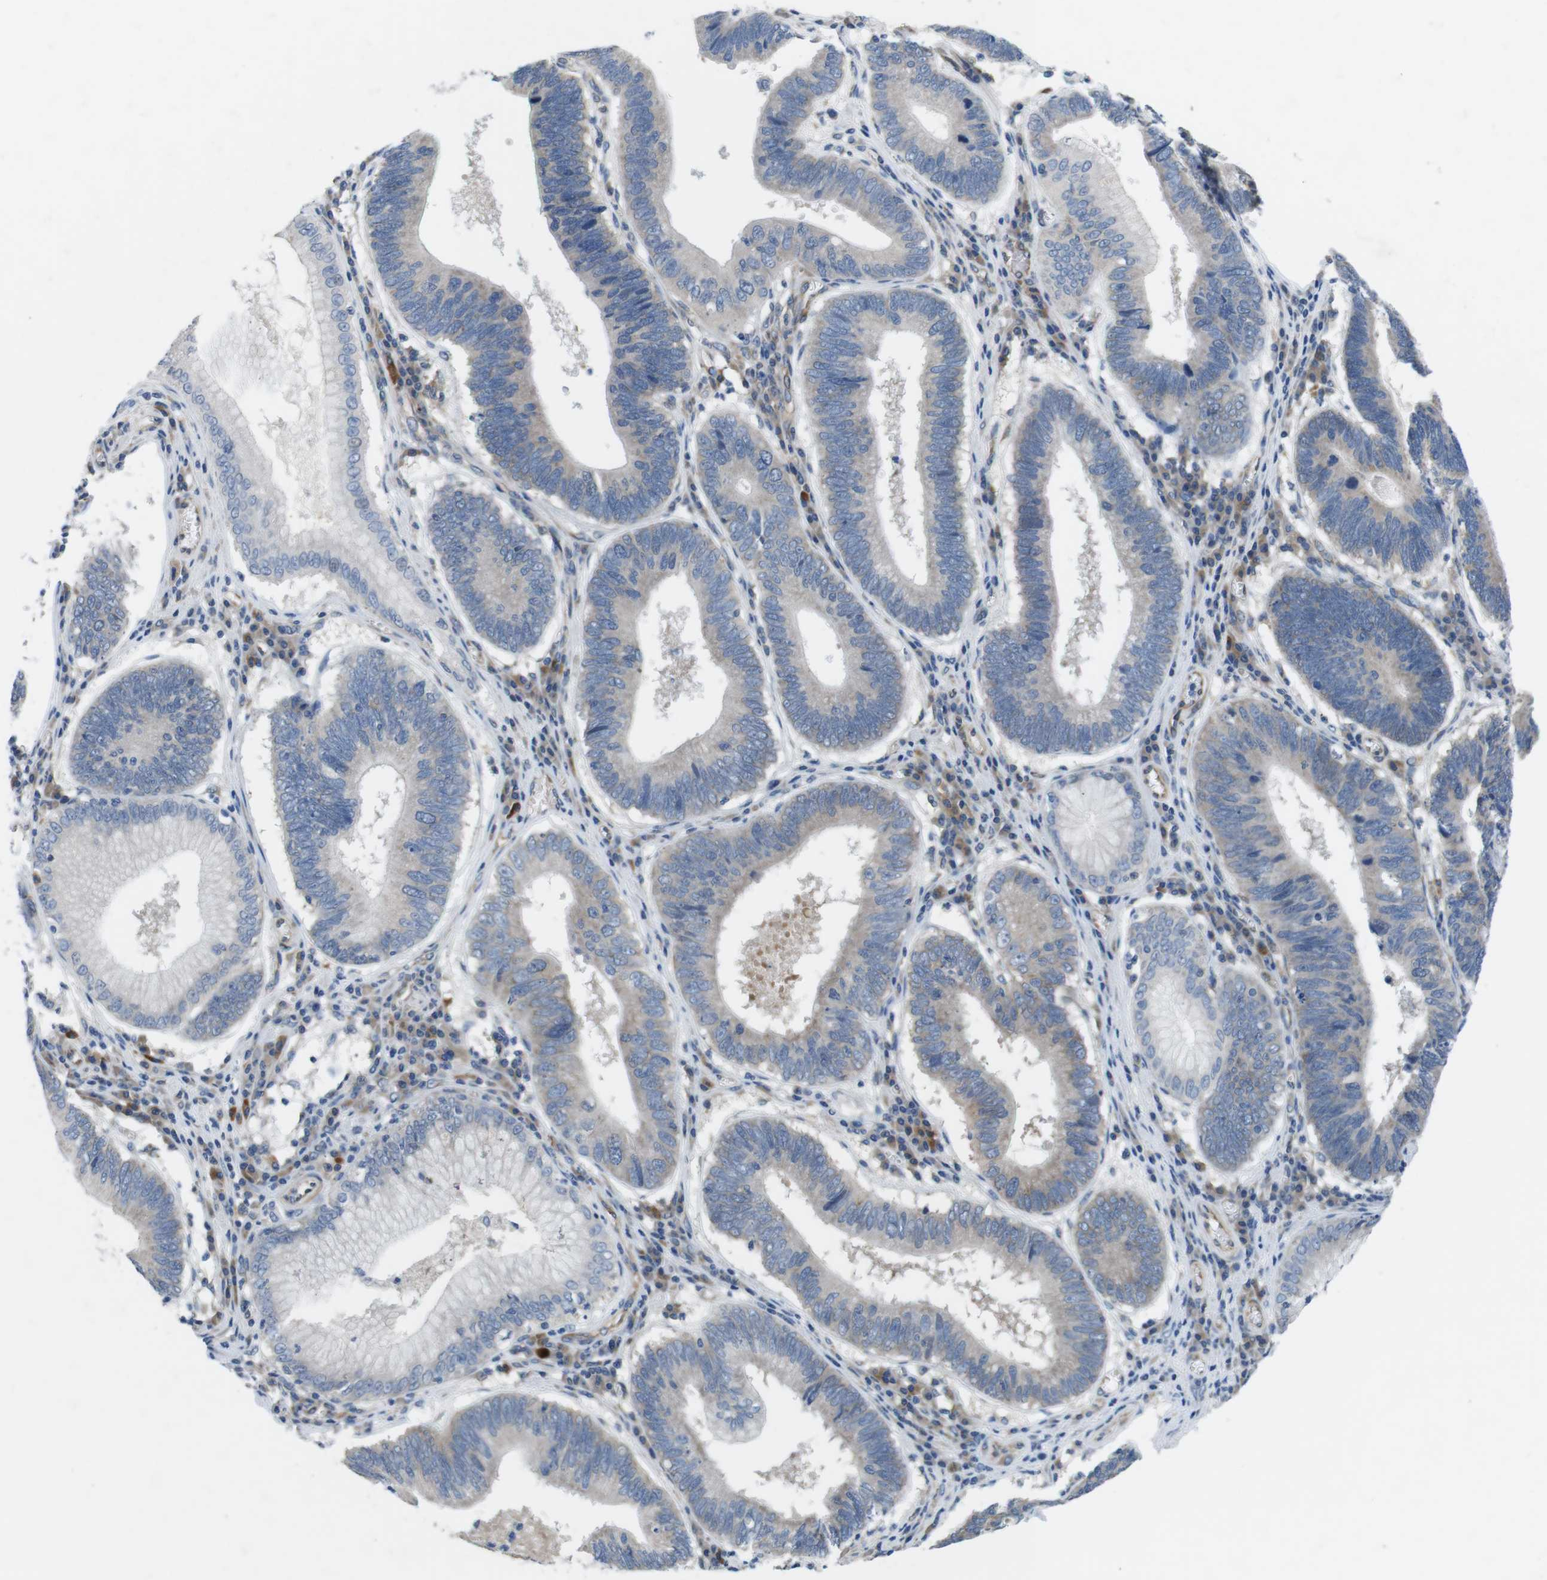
{"staining": {"intensity": "weak", "quantity": "25%-75%", "location": "cytoplasmic/membranous"}, "tissue": "stomach cancer", "cell_type": "Tumor cells", "image_type": "cancer", "snomed": [{"axis": "morphology", "description": "Adenocarcinoma, NOS"}, {"axis": "topography", "description": "Stomach"}], "caption": "Adenocarcinoma (stomach) was stained to show a protein in brown. There is low levels of weak cytoplasmic/membranous positivity in about 25%-75% of tumor cells.", "gene": "DCLK1", "patient": {"sex": "male", "age": 59}}